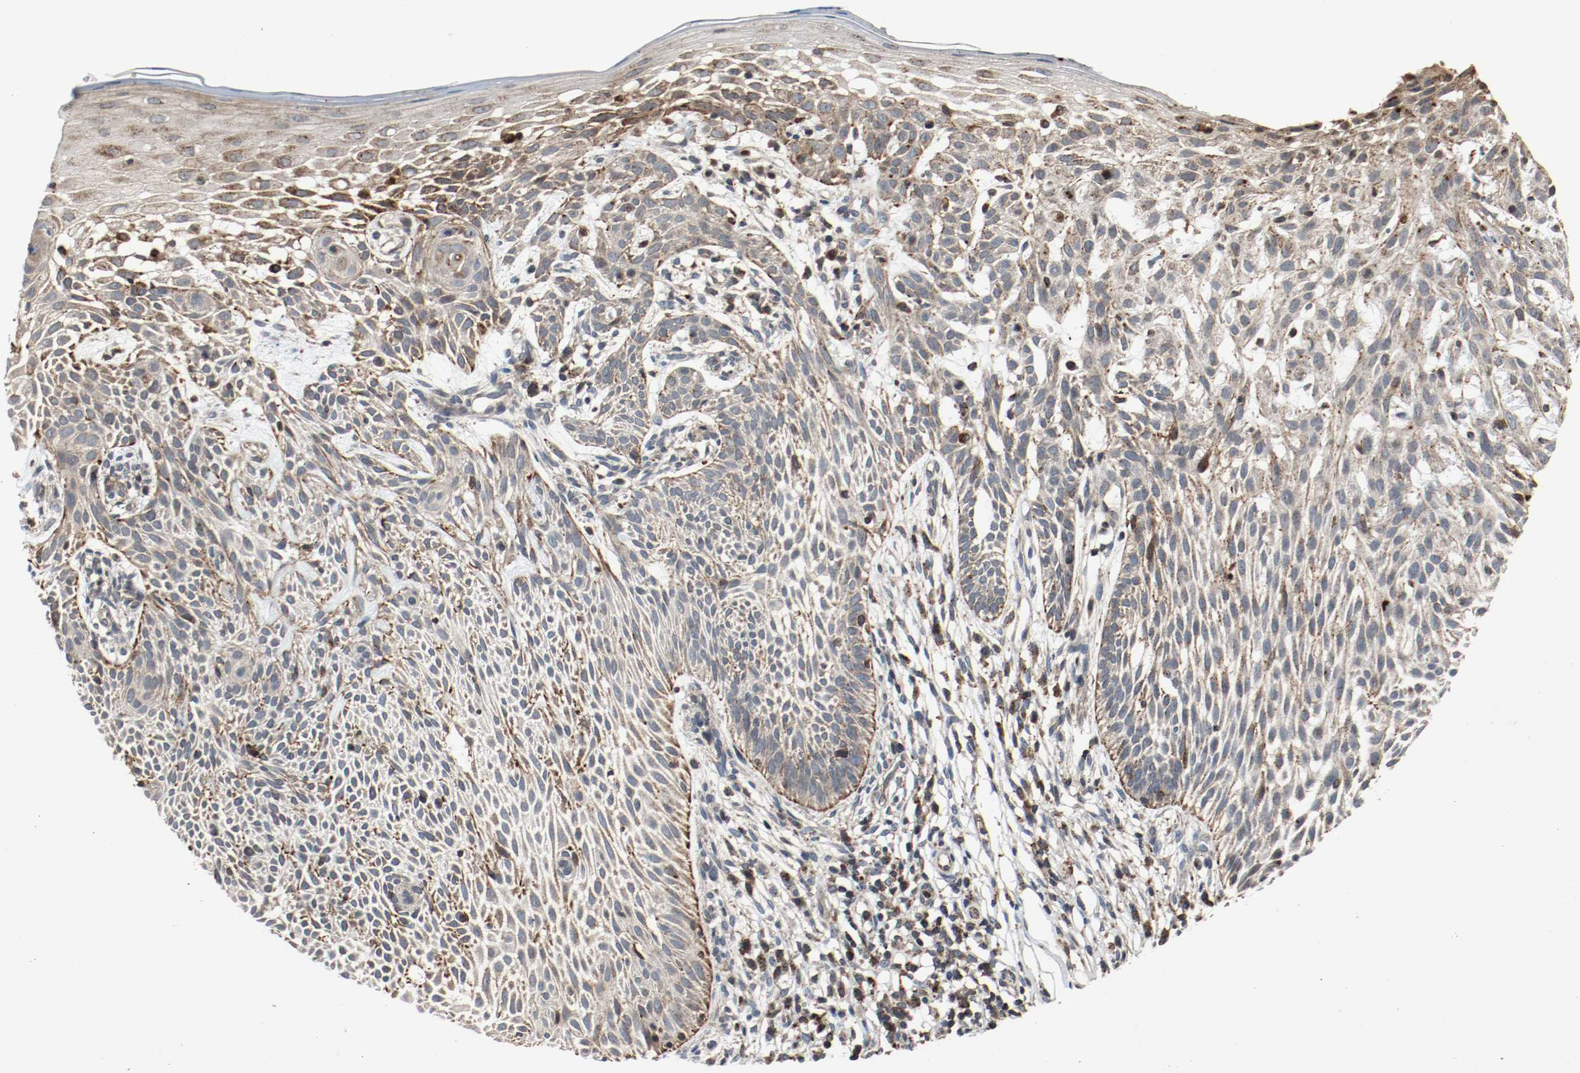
{"staining": {"intensity": "moderate", "quantity": ">75%", "location": "cytoplasmic/membranous"}, "tissue": "skin cancer", "cell_type": "Tumor cells", "image_type": "cancer", "snomed": [{"axis": "morphology", "description": "Normal tissue, NOS"}, {"axis": "morphology", "description": "Basal cell carcinoma"}, {"axis": "topography", "description": "Skin"}], "caption": "Immunohistochemical staining of human skin basal cell carcinoma displays medium levels of moderate cytoplasmic/membranous expression in approximately >75% of tumor cells. Immunohistochemistry (ihc) stains the protein of interest in brown and the nuclei are stained blue.", "gene": "LAMP2", "patient": {"sex": "female", "age": 69}}